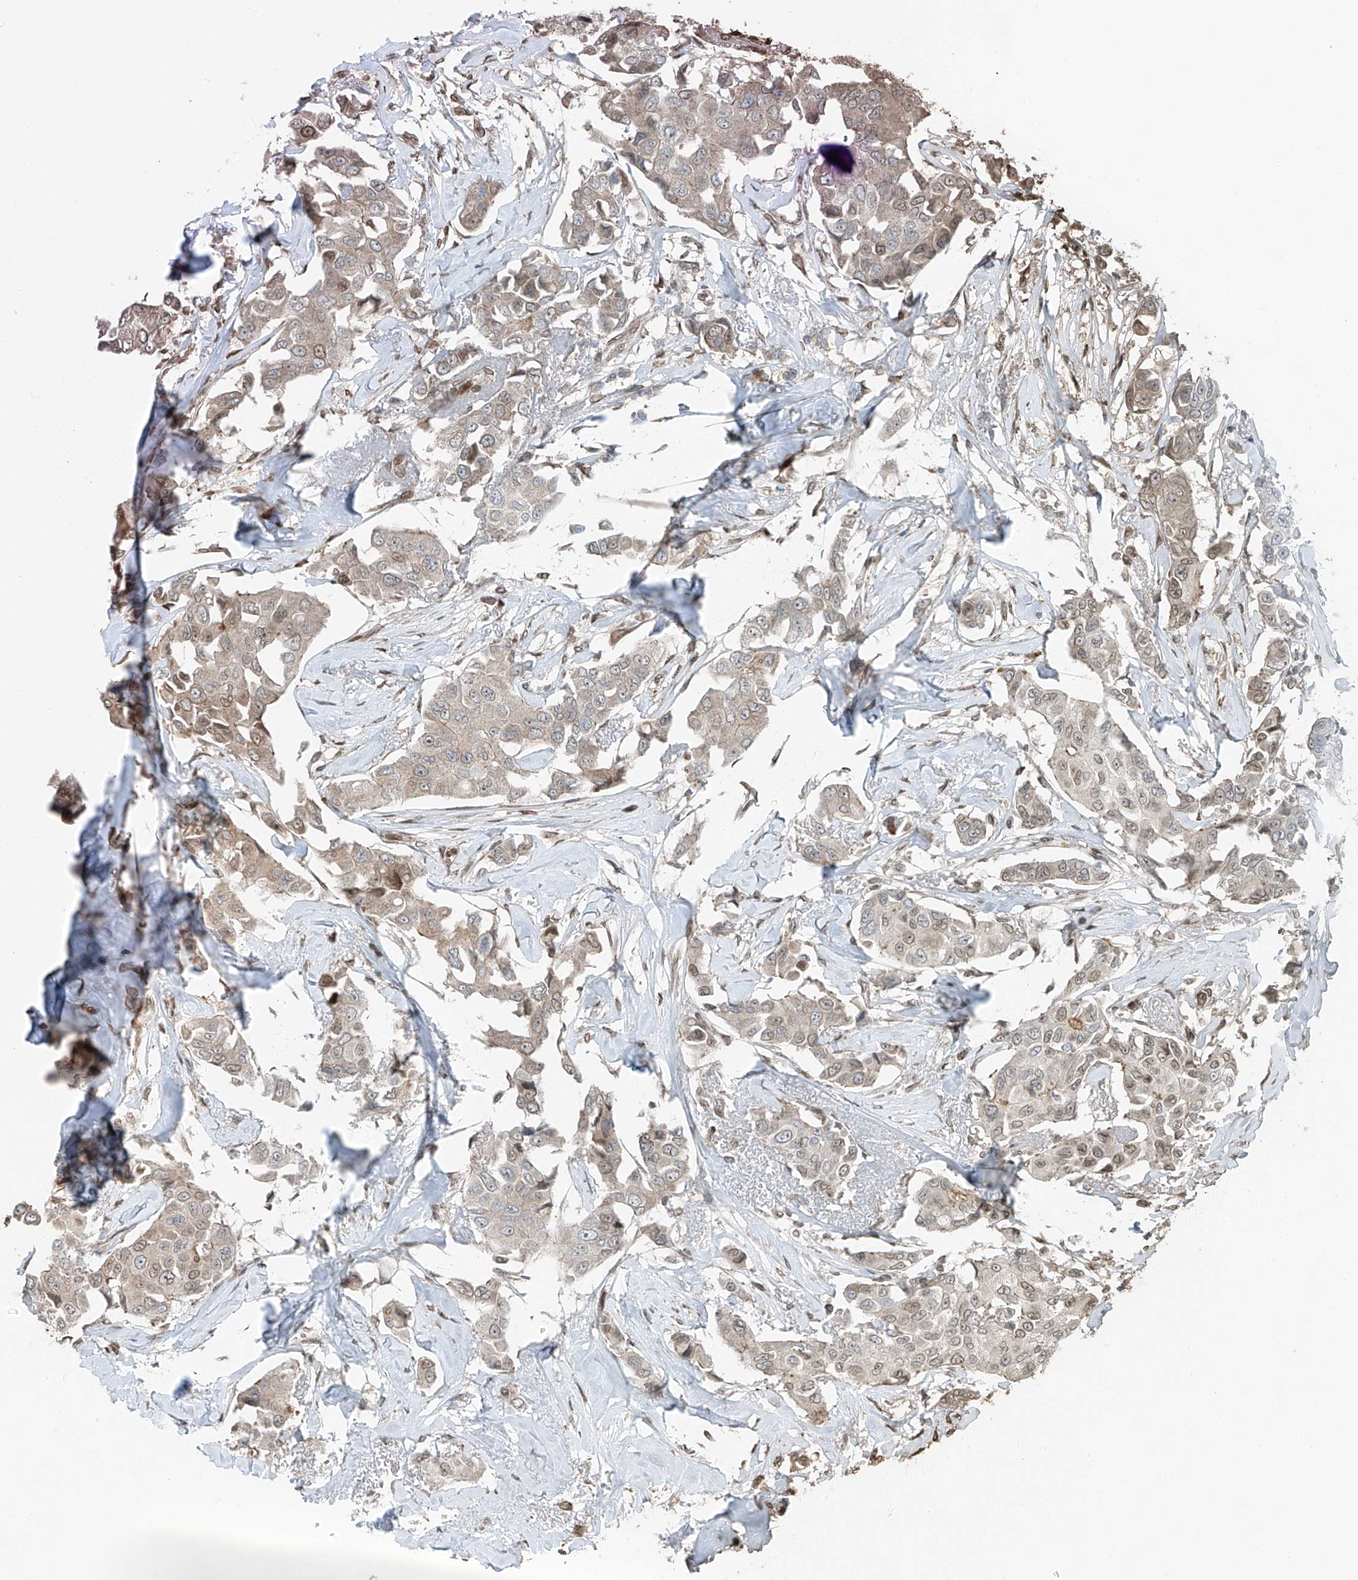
{"staining": {"intensity": "moderate", "quantity": "<25%", "location": "cytoplasmic/membranous,nuclear"}, "tissue": "breast cancer", "cell_type": "Tumor cells", "image_type": "cancer", "snomed": [{"axis": "morphology", "description": "Duct carcinoma"}, {"axis": "topography", "description": "Breast"}], "caption": "Immunohistochemistry staining of breast cancer, which shows low levels of moderate cytoplasmic/membranous and nuclear positivity in approximately <25% of tumor cells indicating moderate cytoplasmic/membranous and nuclear protein staining. The staining was performed using DAB (brown) for protein detection and nuclei were counterstained in hematoxylin (blue).", "gene": "CEP162", "patient": {"sex": "female", "age": 80}}